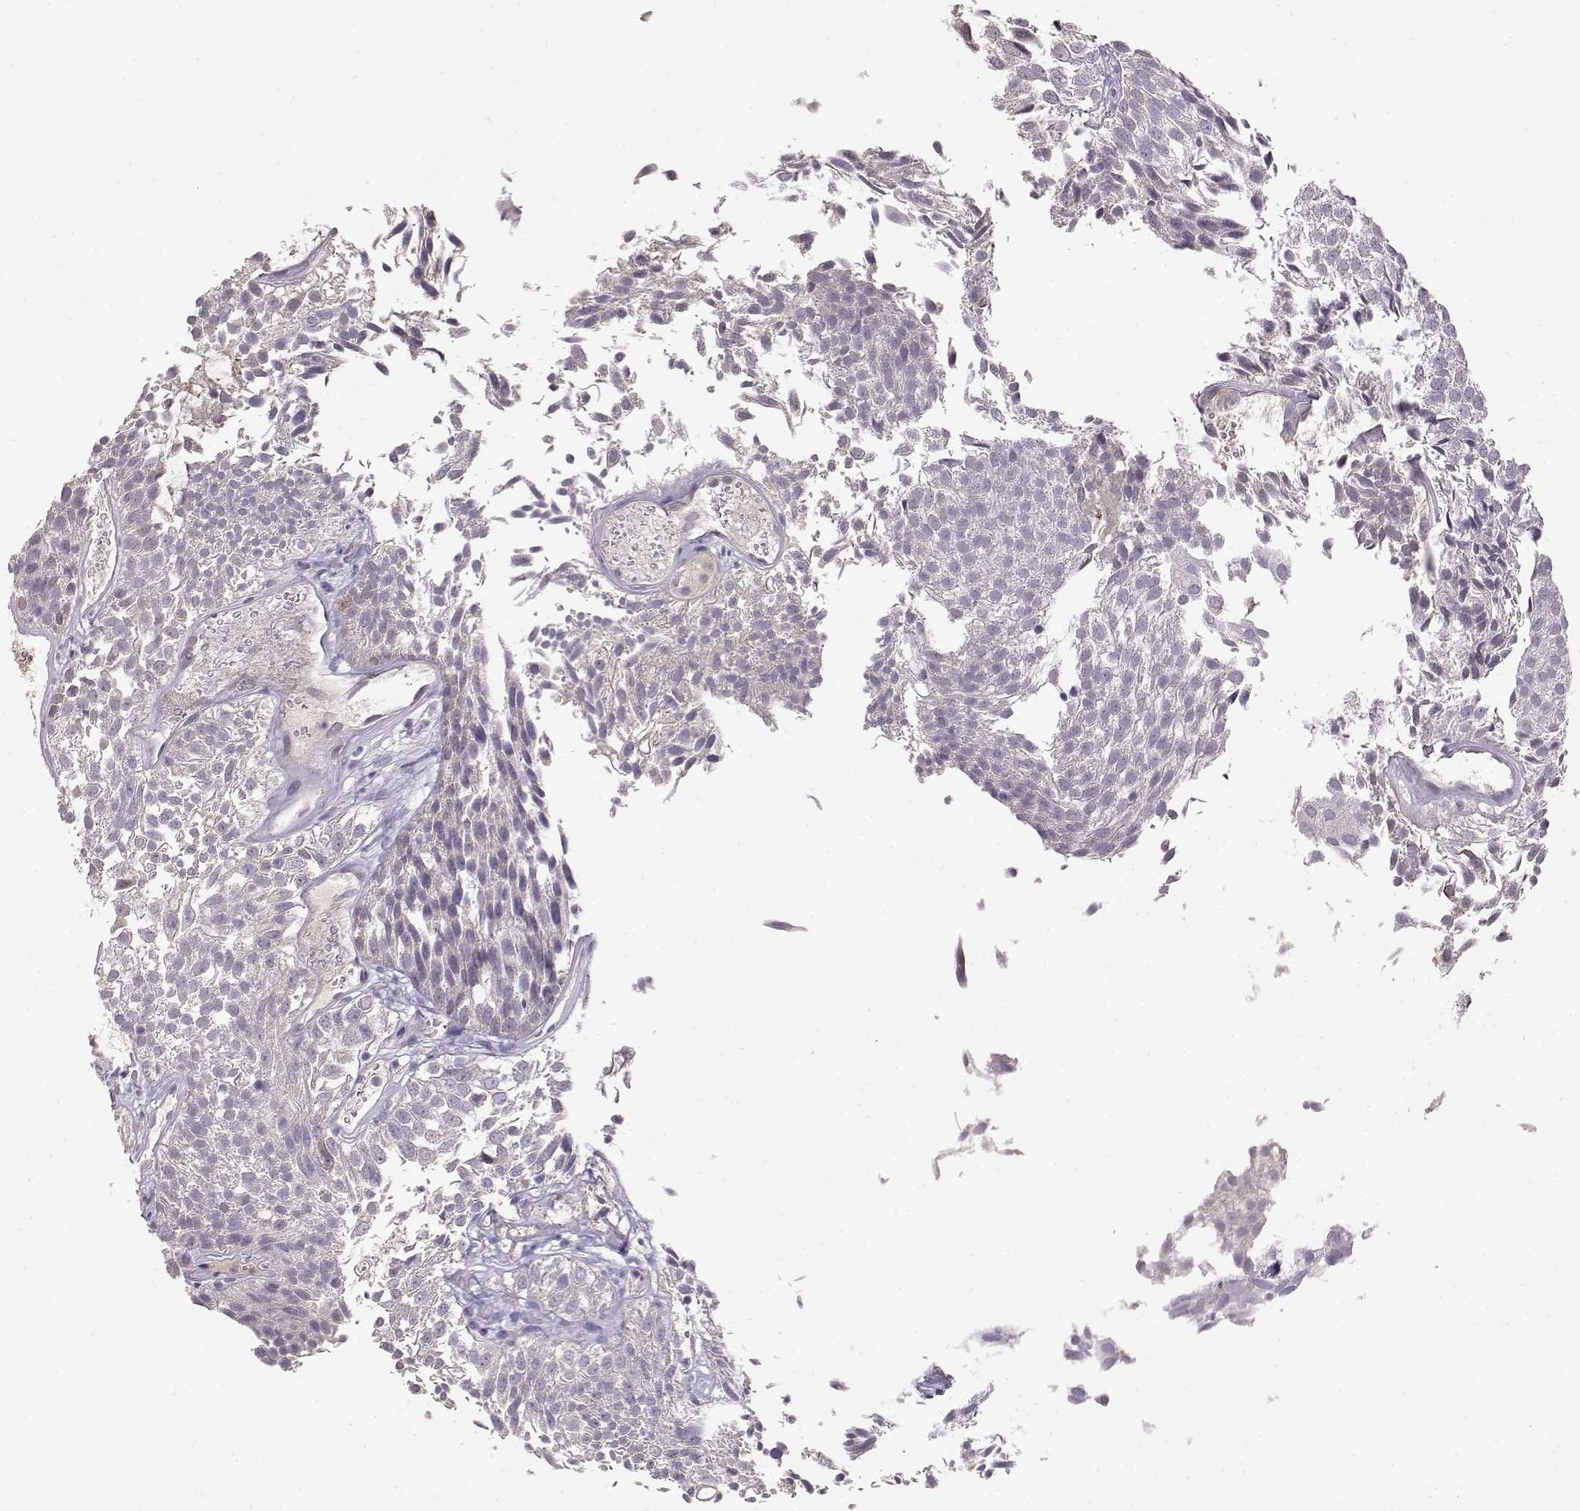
{"staining": {"intensity": "negative", "quantity": "none", "location": "none"}, "tissue": "urothelial cancer", "cell_type": "Tumor cells", "image_type": "cancer", "snomed": [{"axis": "morphology", "description": "Urothelial carcinoma, Low grade"}, {"axis": "topography", "description": "Urinary bladder"}], "caption": "High magnification brightfield microscopy of urothelial carcinoma (low-grade) stained with DAB (brown) and counterstained with hematoxylin (blue): tumor cells show no significant positivity.", "gene": "TACR1", "patient": {"sex": "male", "age": 52}}